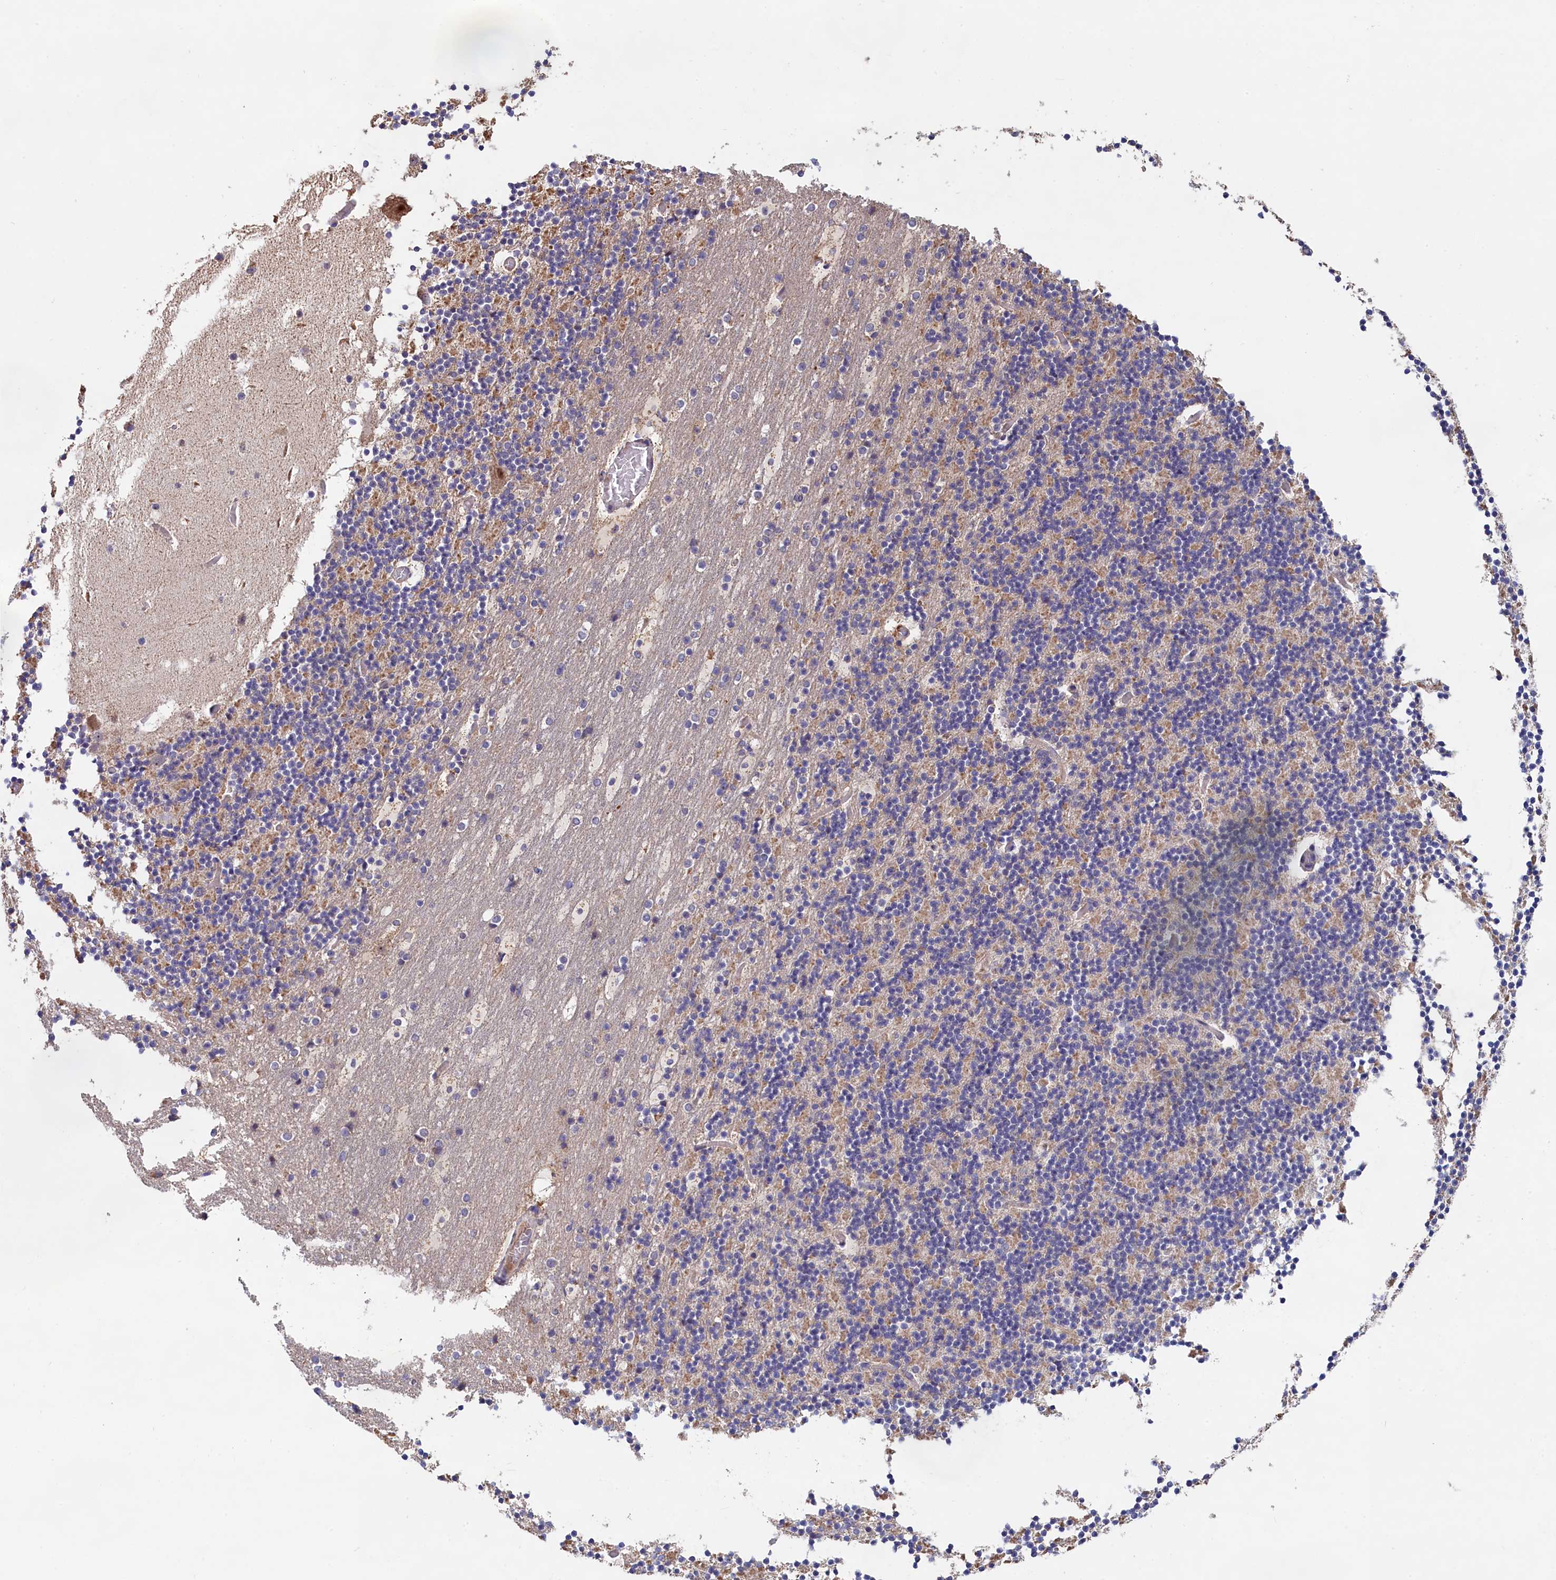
{"staining": {"intensity": "weak", "quantity": "<25%", "location": "cytoplasmic/membranous"}, "tissue": "cerebellum", "cell_type": "Cells in granular layer", "image_type": "normal", "snomed": [{"axis": "morphology", "description": "Normal tissue, NOS"}, {"axis": "topography", "description": "Cerebellum"}], "caption": "Immunohistochemistry image of normal human cerebellum stained for a protein (brown), which demonstrates no staining in cells in granular layer.", "gene": "ENSG00000269825", "patient": {"sex": "male", "age": 57}}